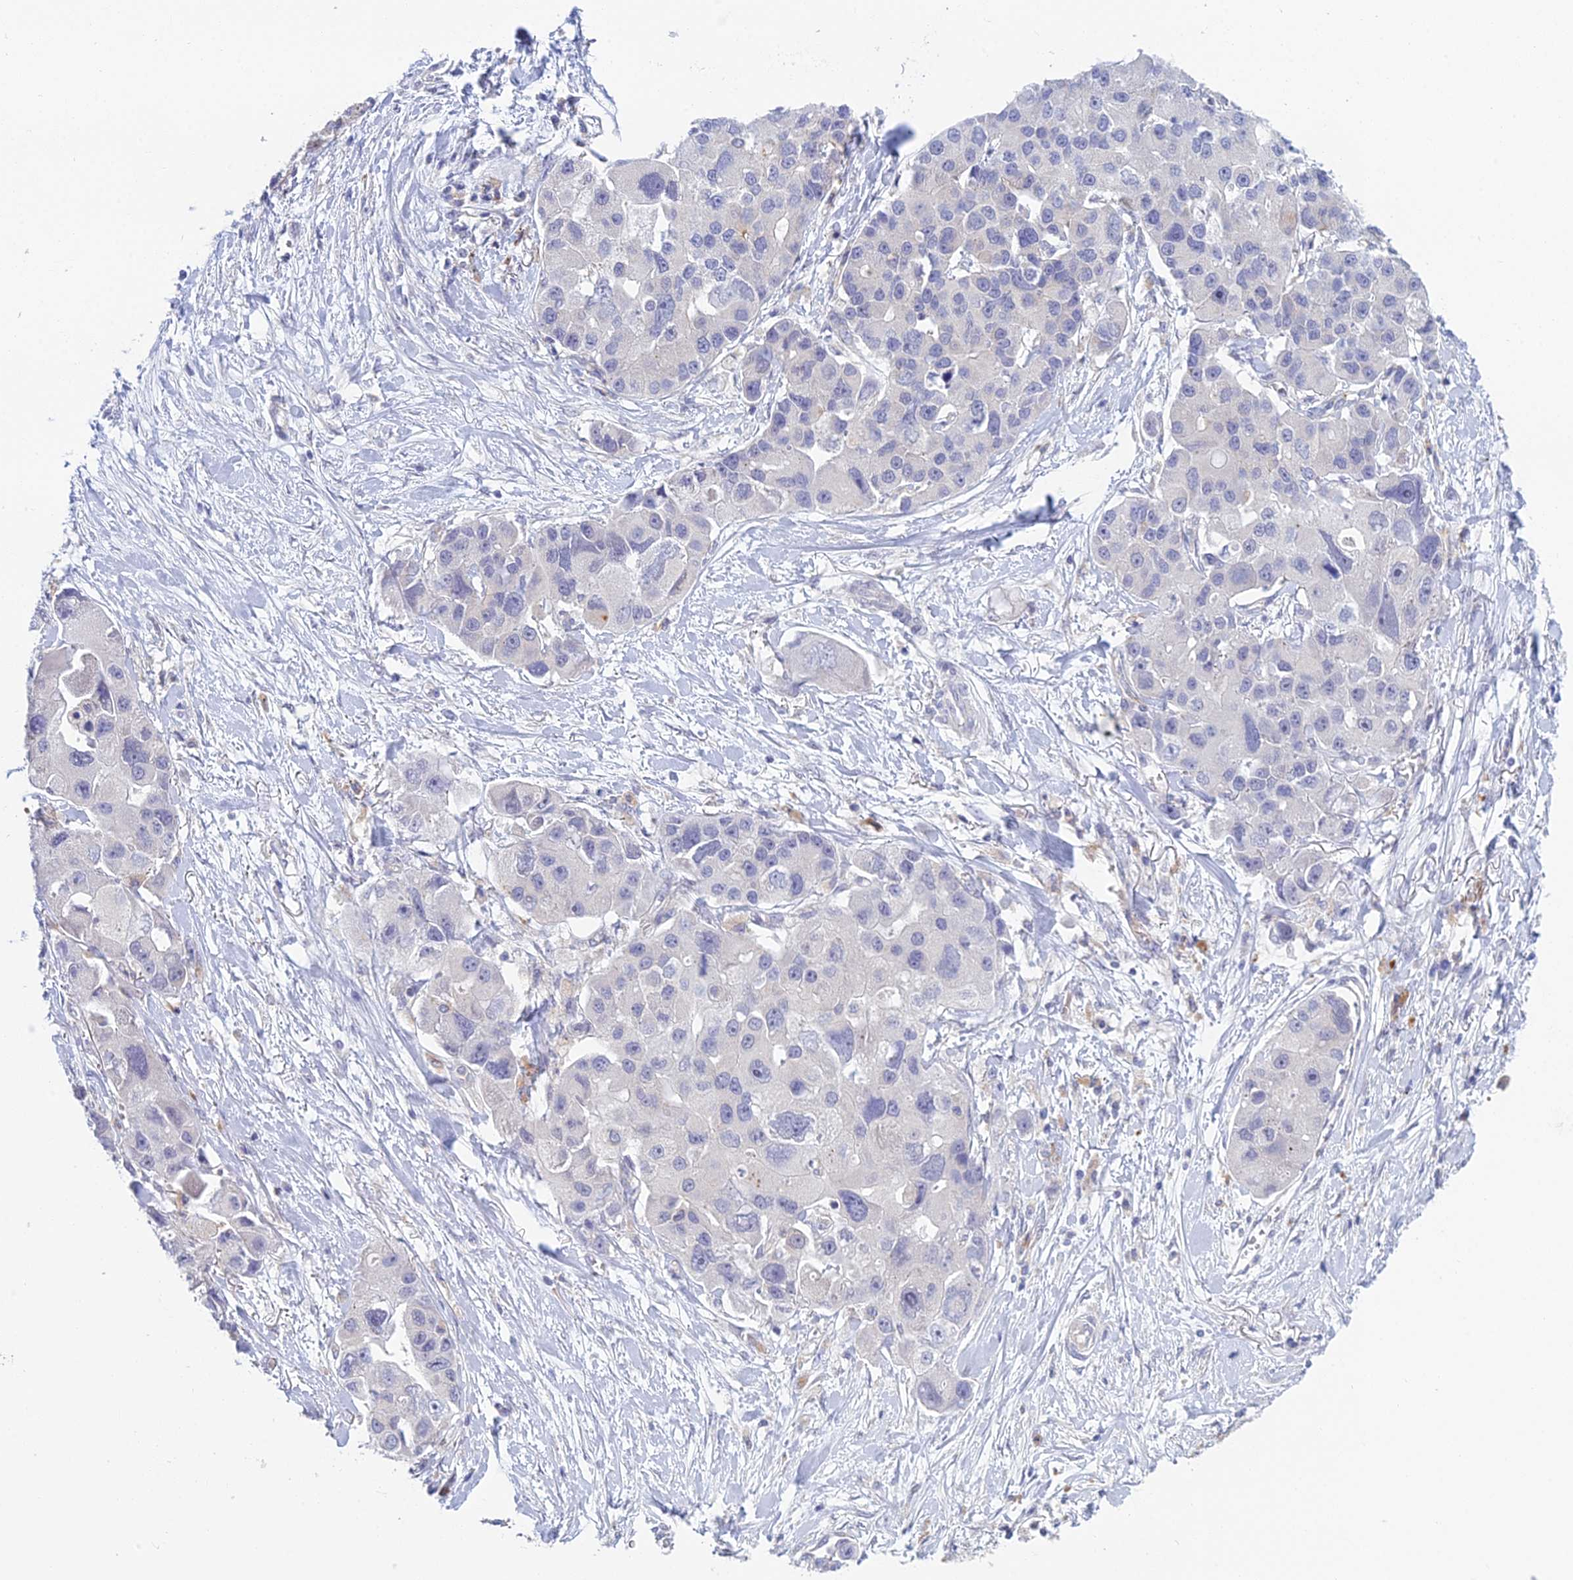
{"staining": {"intensity": "negative", "quantity": "none", "location": "none"}, "tissue": "lung cancer", "cell_type": "Tumor cells", "image_type": "cancer", "snomed": [{"axis": "morphology", "description": "Adenocarcinoma, NOS"}, {"axis": "topography", "description": "Lung"}], "caption": "An IHC photomicrograph of lung adenocarcinoma is shown. There is no staining in tumor cells of lung adenocarcinoma.", "gene": "METTL26", "patient": {"sex": "female", "age": 54}}